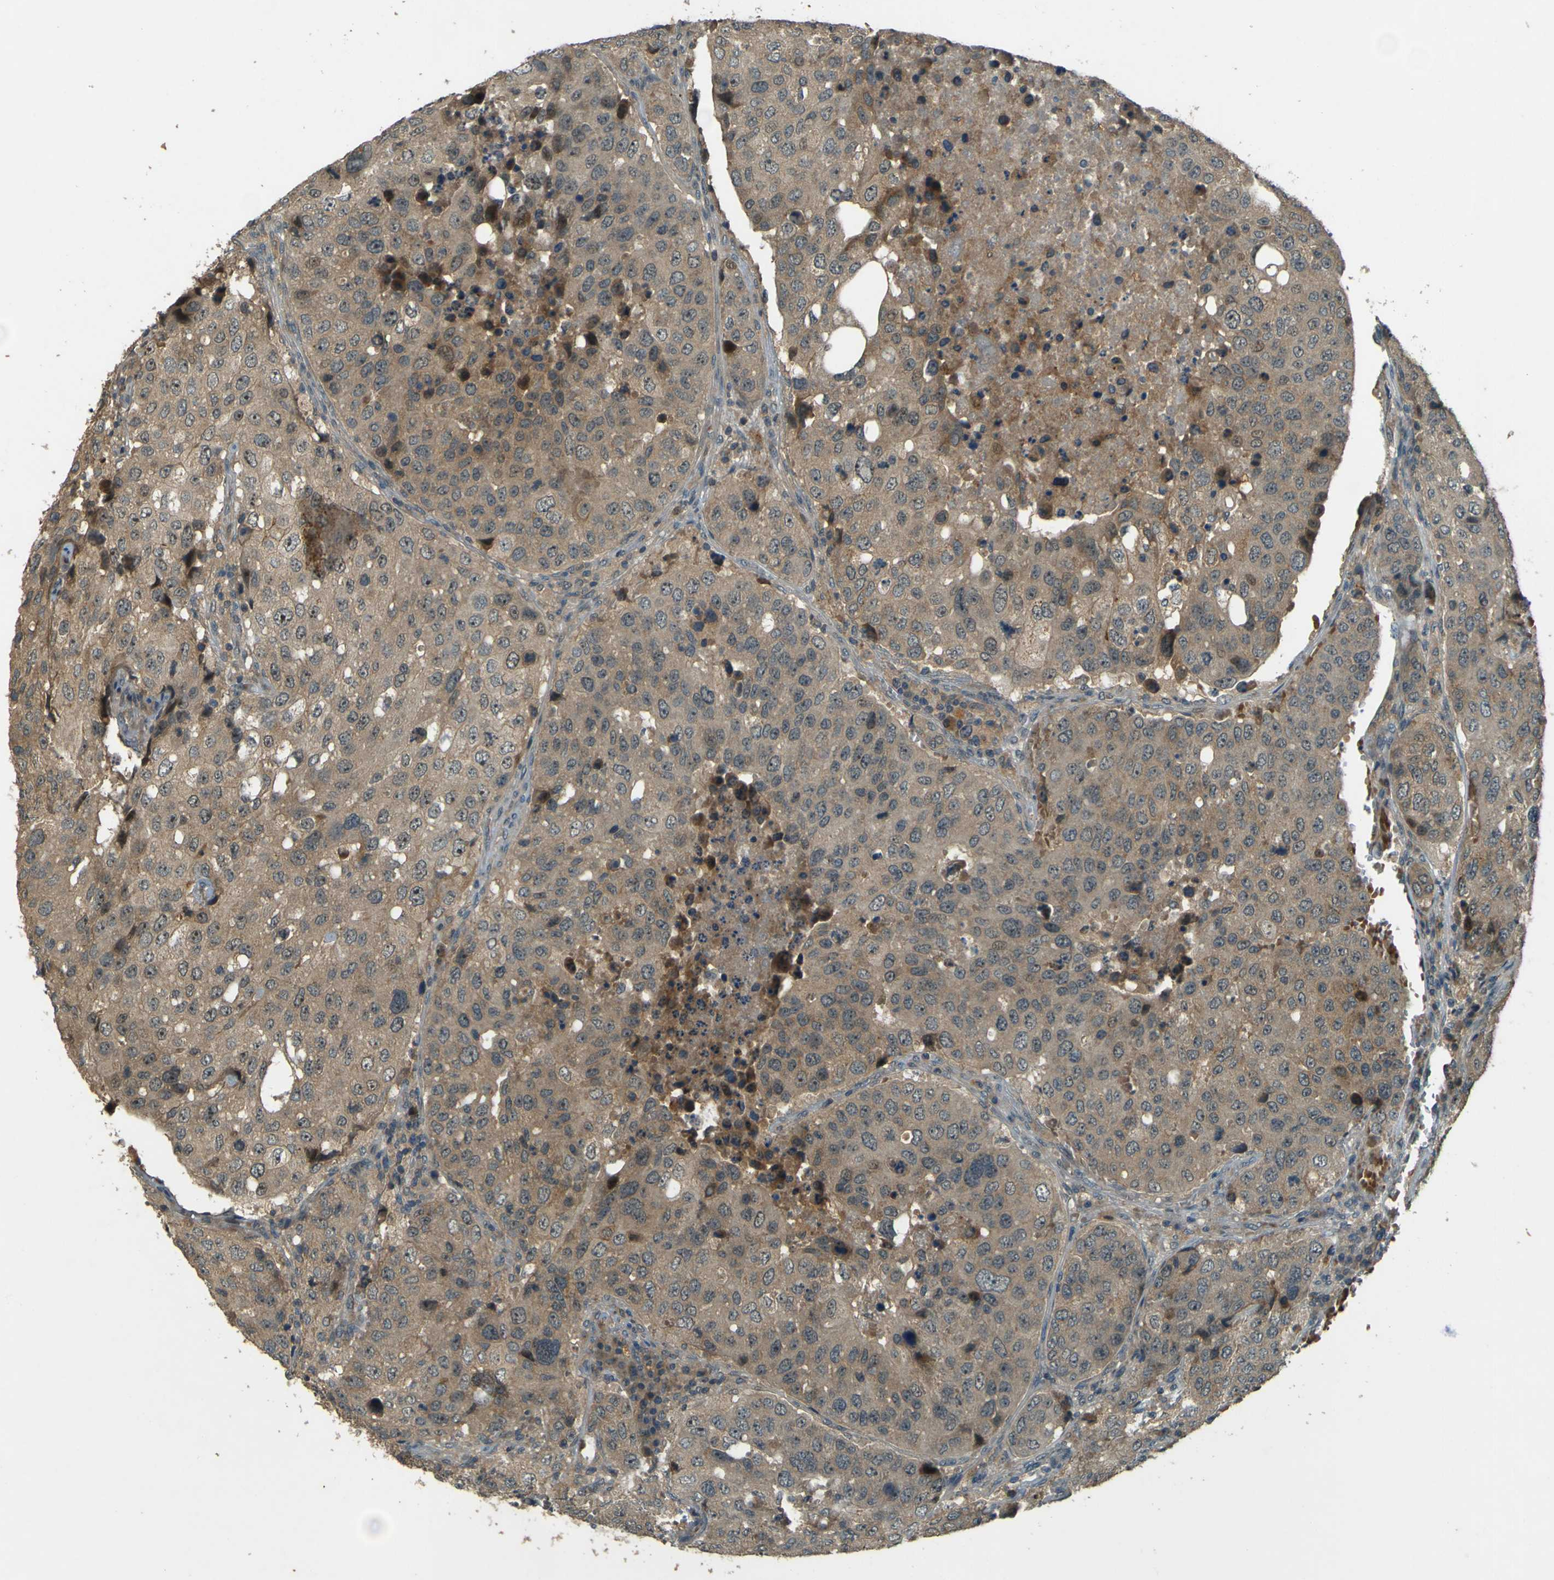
{"staining": {"intensity": "weak", "quantity": ">75%", "location": "cytoplasmic/membranous"}, "tissue": "urothelial cancer", "cell_type": "Tumor cells", "image_type": "cancer", "snomed": [{"axis": "morphology", "description": "Urothelial carcinoma, High grade"}, {"axis": "topography", "description": "Lymph node"}, {"axis": "topography", "description": "Urinary bladder"}], "caption": "DAB immunohistochemical staining of urothelial carcinoma (high-grade) demonstrates weak cytoplasmic/membranous protein positivity in about >75% of tumor cells. Nuclei are stained in blue.", "gene": "MPDZ", "patient": {"sex": "male", "age": 51}}